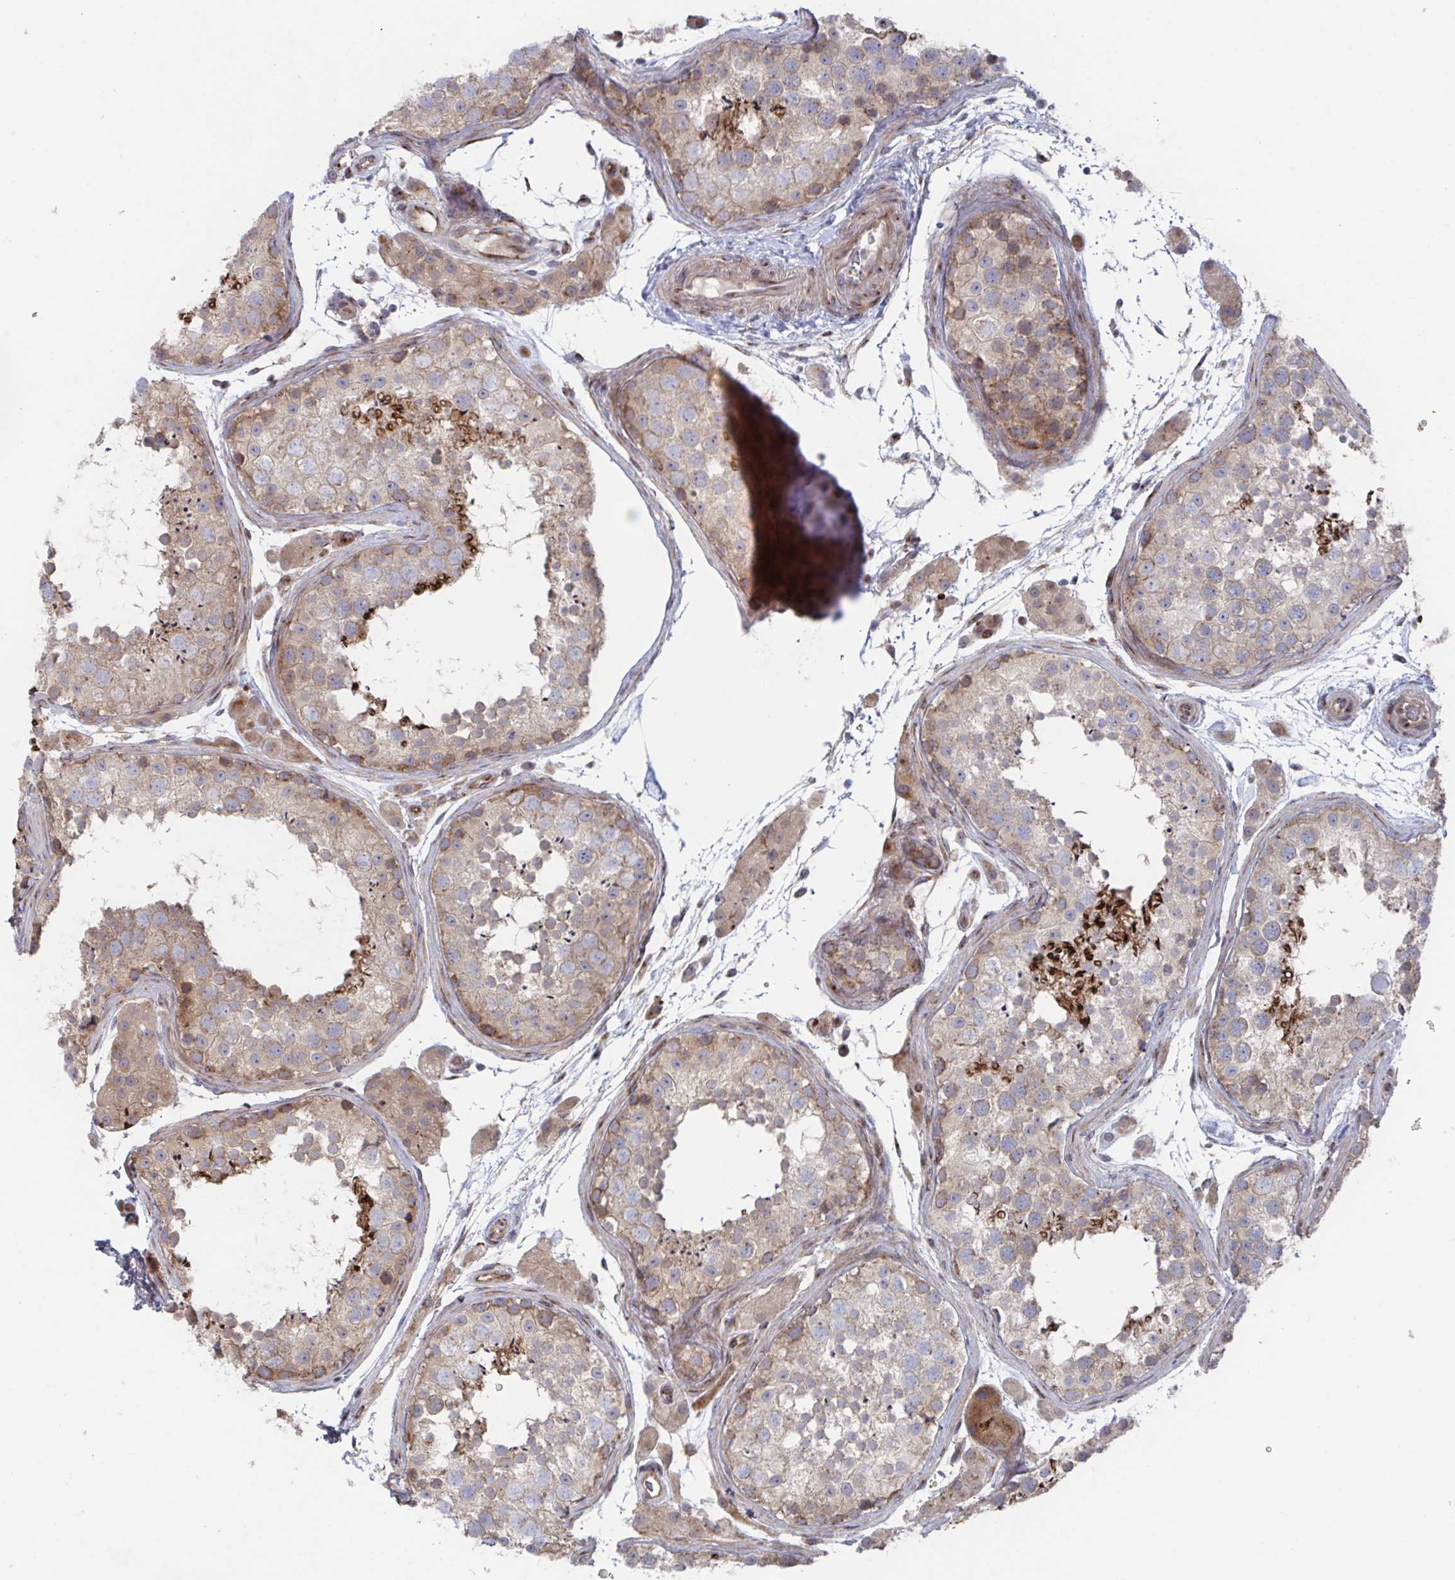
{"staining": {"intensity": "strong", "quantity": "25%-75%", "location": "cytoplasmic/membranous"}, "tissue": "testis", "cell_type": "Cells in seminiferous ducts", "image_type": "normal", "snomed": [{"axis": "morphology", "description": "Normal tissue, NOS"}, {"axis": "topography", "description": "Testis"}], "caption": "A brown stain highlights strong cytoplasmic/membranous staining of a protein in cells in seminiferous ducts of normal human testis.", "gene": "FJX1", "patient": {"sex": "male", "age": 41}}